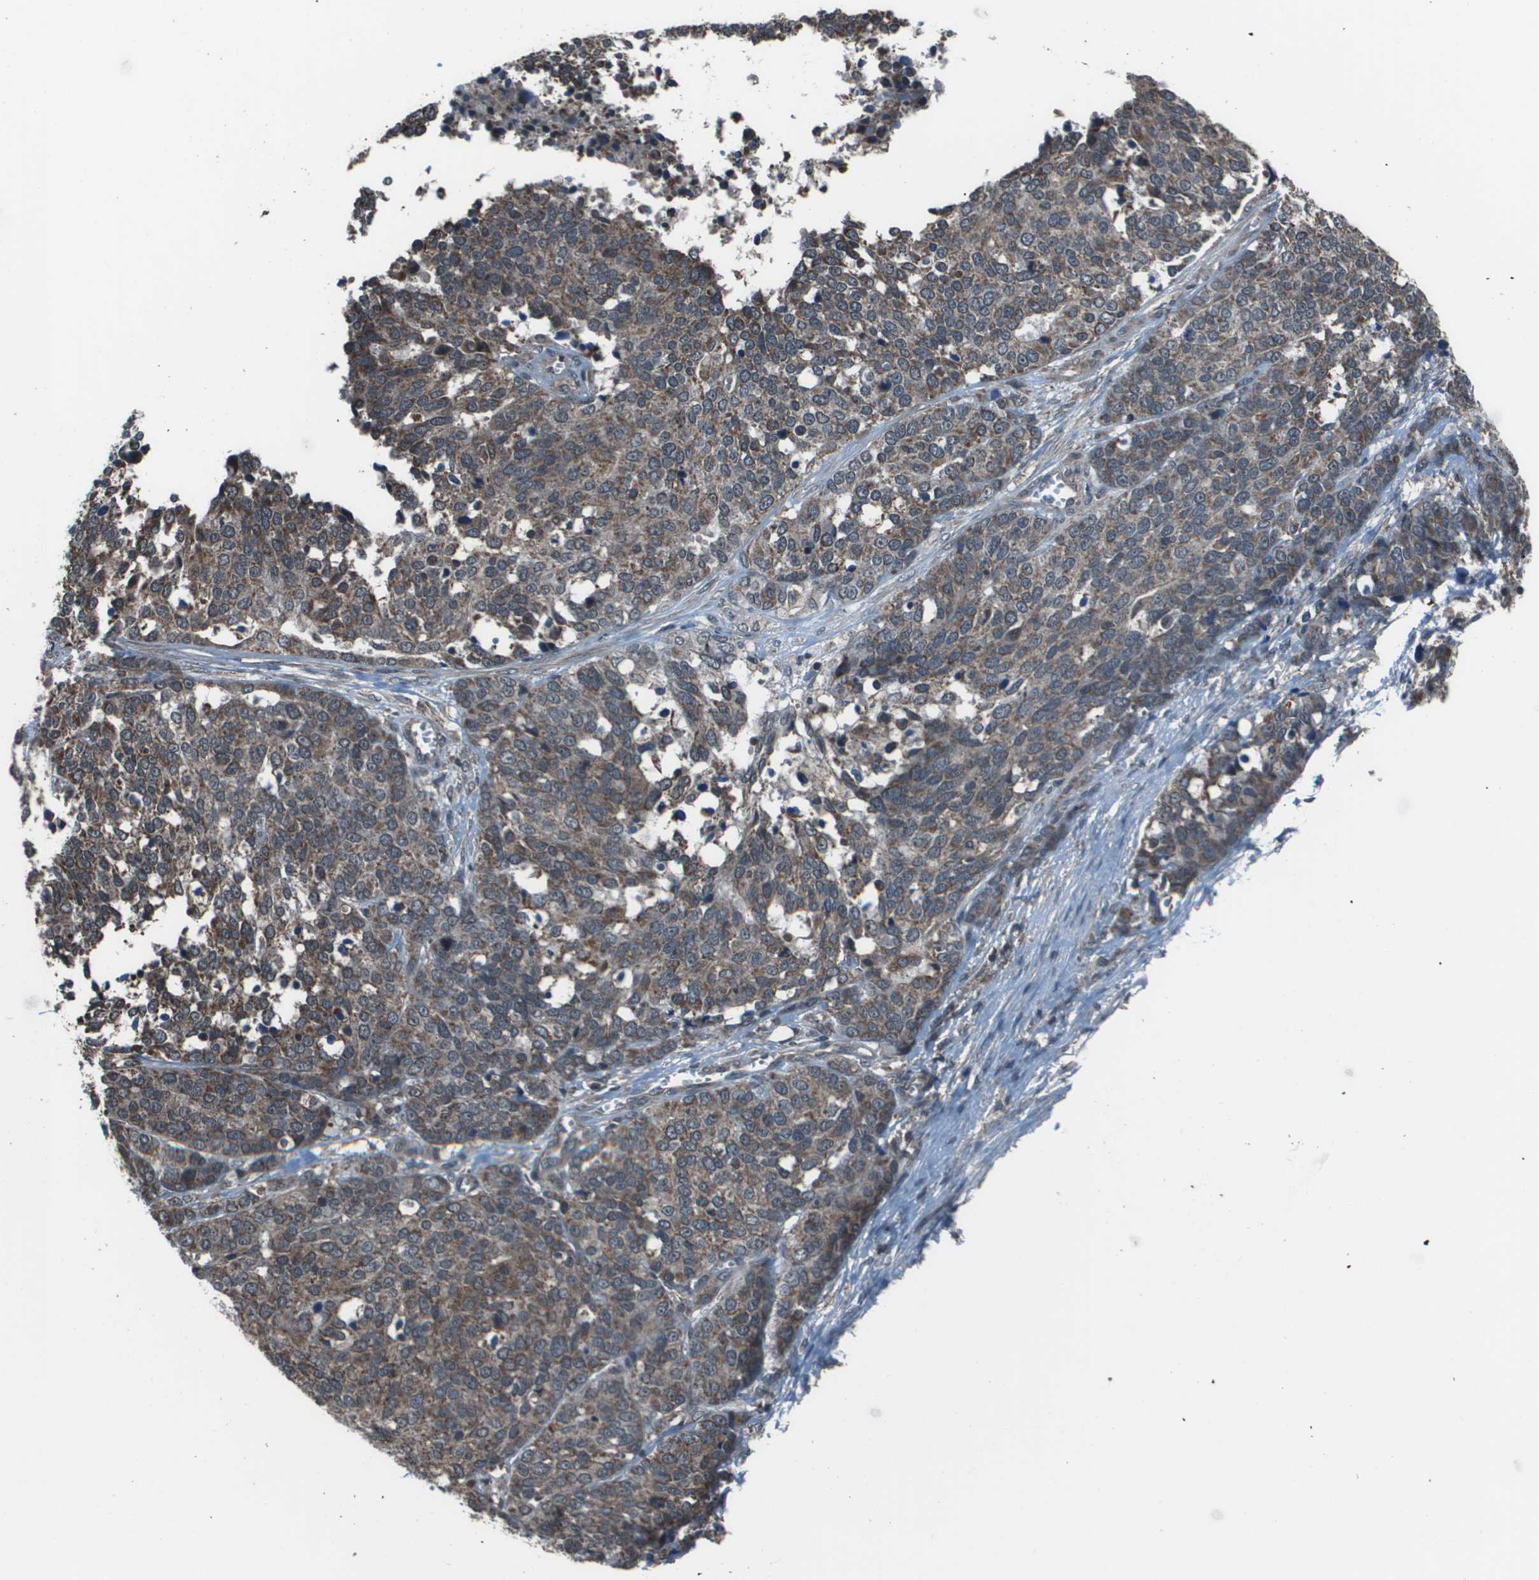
{"staining": {"intensity": "moderate", "quantity": ">75%", "location": "cytoplasmic/membranous"}, "tissue": "ovarian cancer", "cell_type": "Tumor cells", "image_type": "cancer", "snomed": [{"axis": "morphology", "description": "Cystadenocarcinoma, serous, NOS"}, {"axis": "topography", "description": "Ovary"}], "caption": "The image demonstrates staining of ovarian serous cystadenocarcinoma, revealing moderate cytoplasmic/membranous protein expression (brown color) within tumor cells.", "gene": "PPFIA1", "patient": {"sex": "female", "age": 44}}